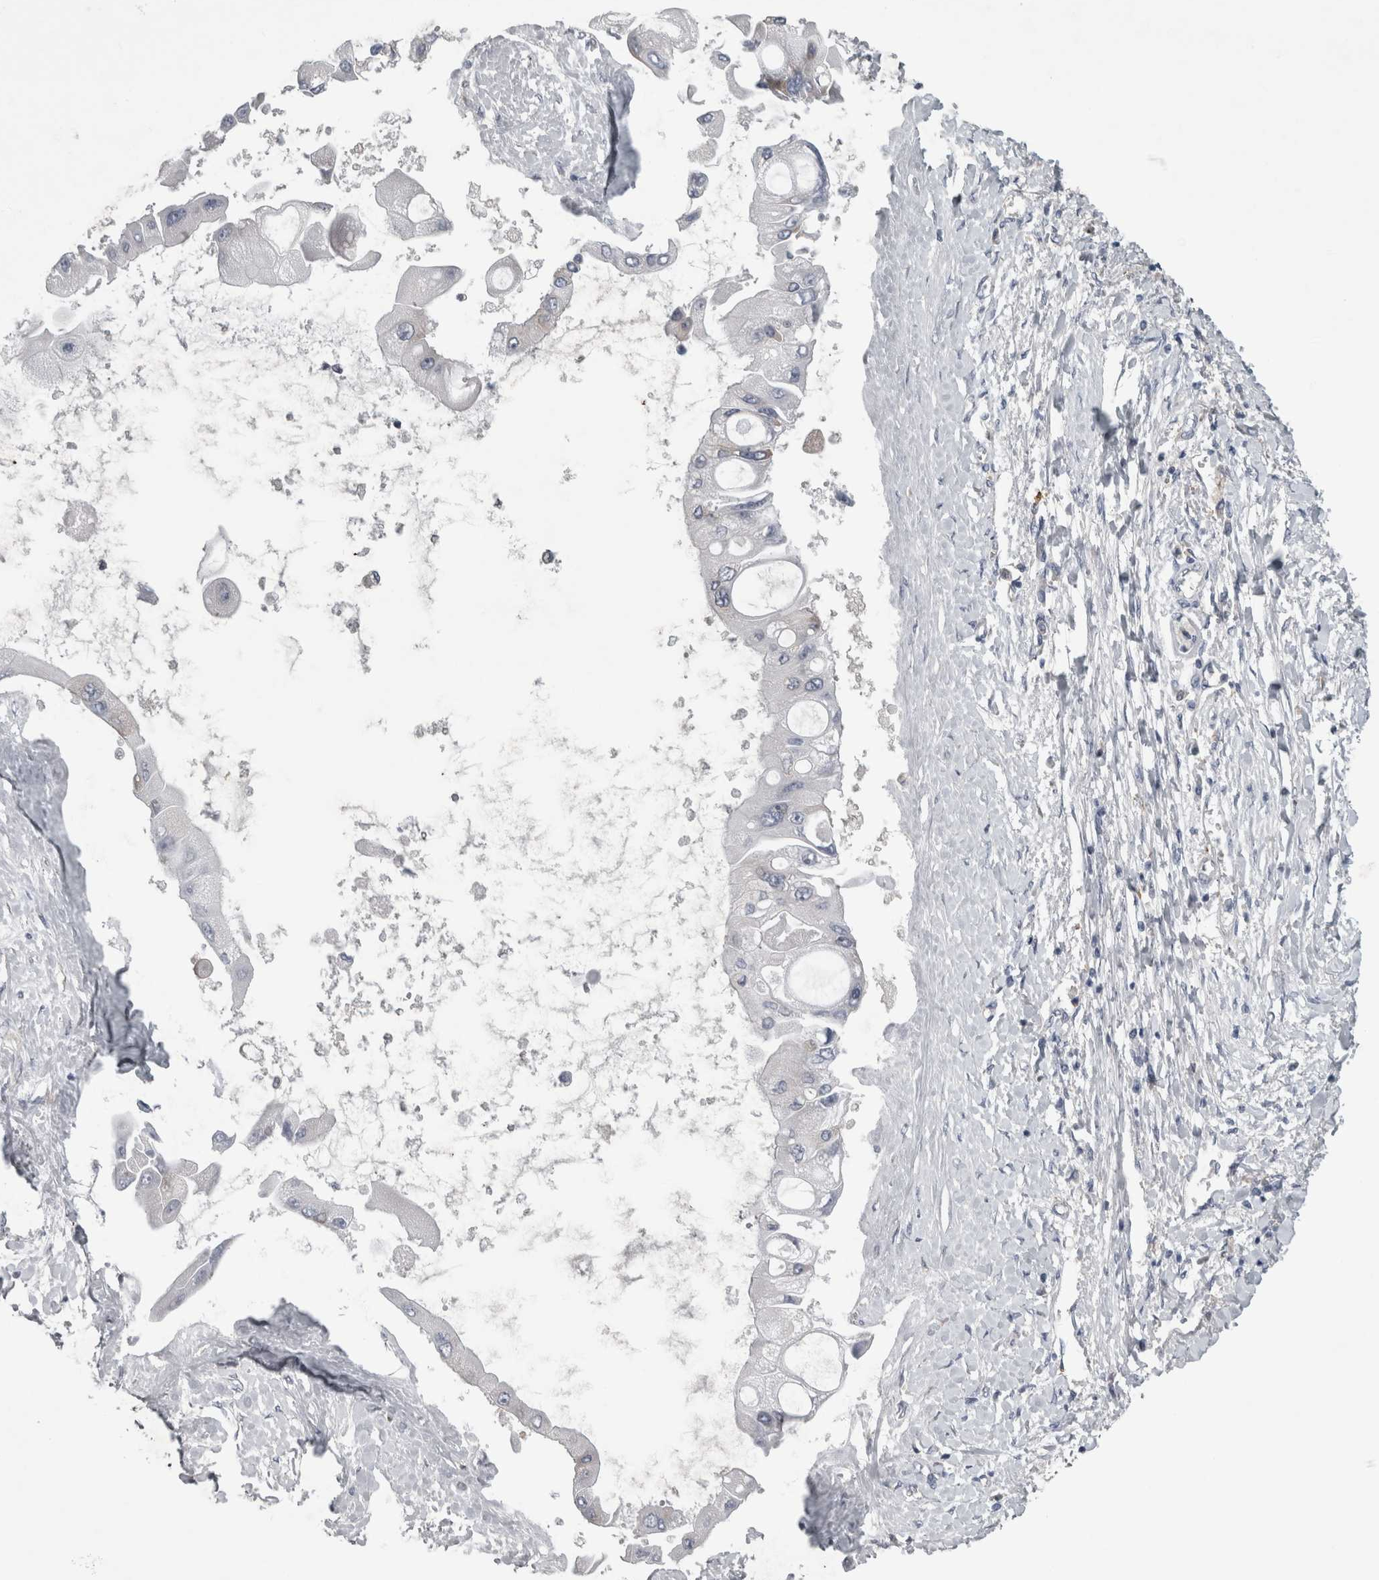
{"staining": {"intensity": "weak", "quantity": "<25%", "location": "cytoplasmic/membranous"}, "tissue": "liver cancer", "cell_type": "Tumor cells", "image_type": "cancer", "snomed": [{"axis": "morphology", "description": "Cholangiocarcinoma"}, {"axis": "topography", "description": "Liver"}], "caption": "Immunohistochemistry (IHC) of cholangiocarcinoma (liver) shows no positivity in tumor cells.", "gene": "PRRC2C", "patient": {"sex": "male", "age": 50}}